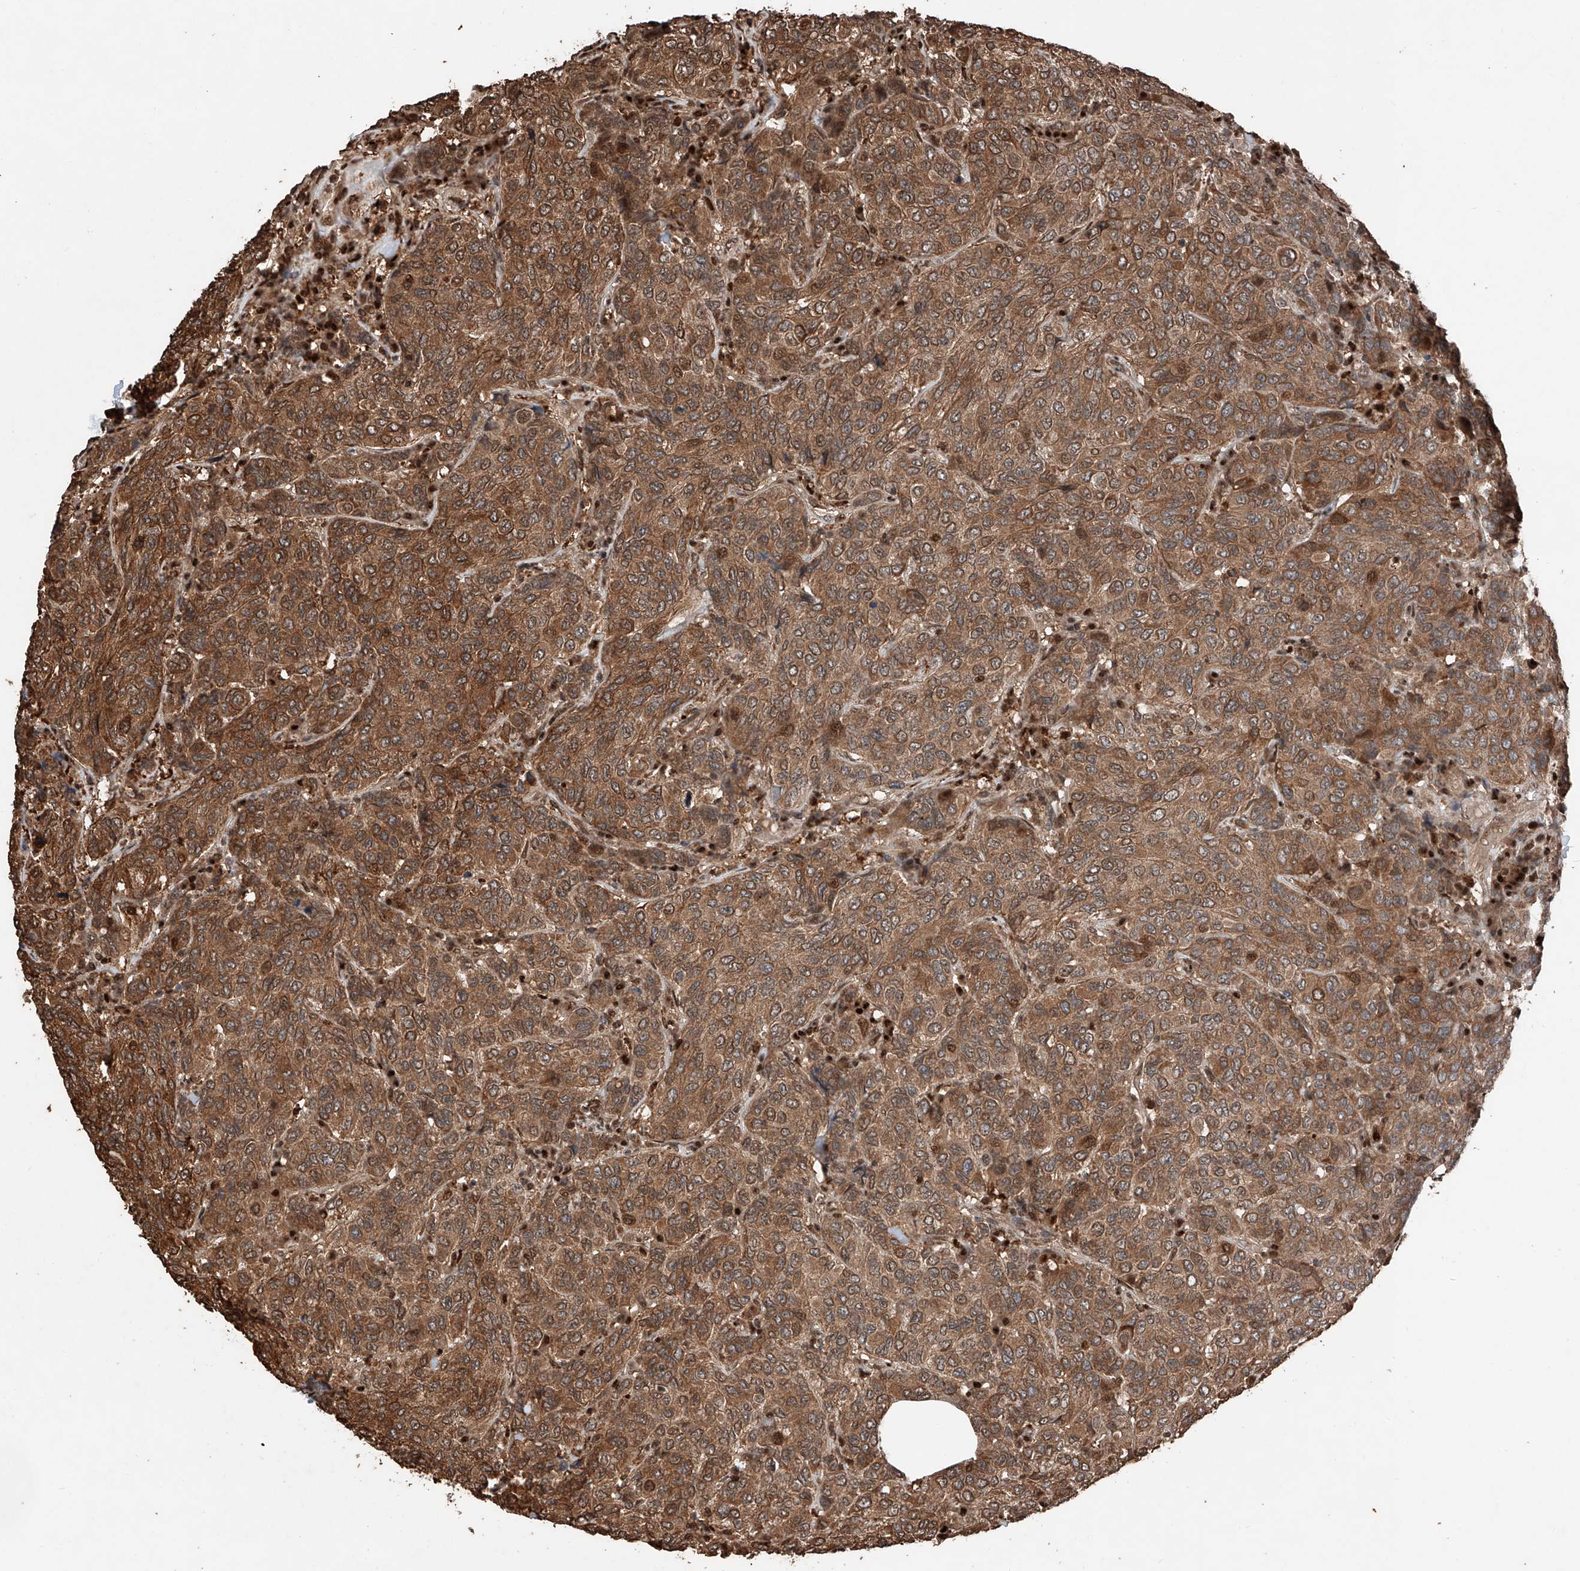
{"staining": {"intensity": "moderate", "quantity": ">75%", "location": "cytoplasmic/membranous,nuclear"}, "tissue": "breast cancer", "cell_type": "Tumor cells", "image_type": "cancer", "snomed": [{"axis": "morphology", "description": "Duct carcinoma"}, {"axis": "topography", "description": "Breast"}], "caption": "High-power microscopy captured an IHC micrograph of breast cancer (intraductal carcinoma), revealing moderate cytoplasmic/membranous and nuclear staining in approximately >75% of tumor cells.", "gene": "RMND1", "patient": {"sex": "female", "age": 55}}